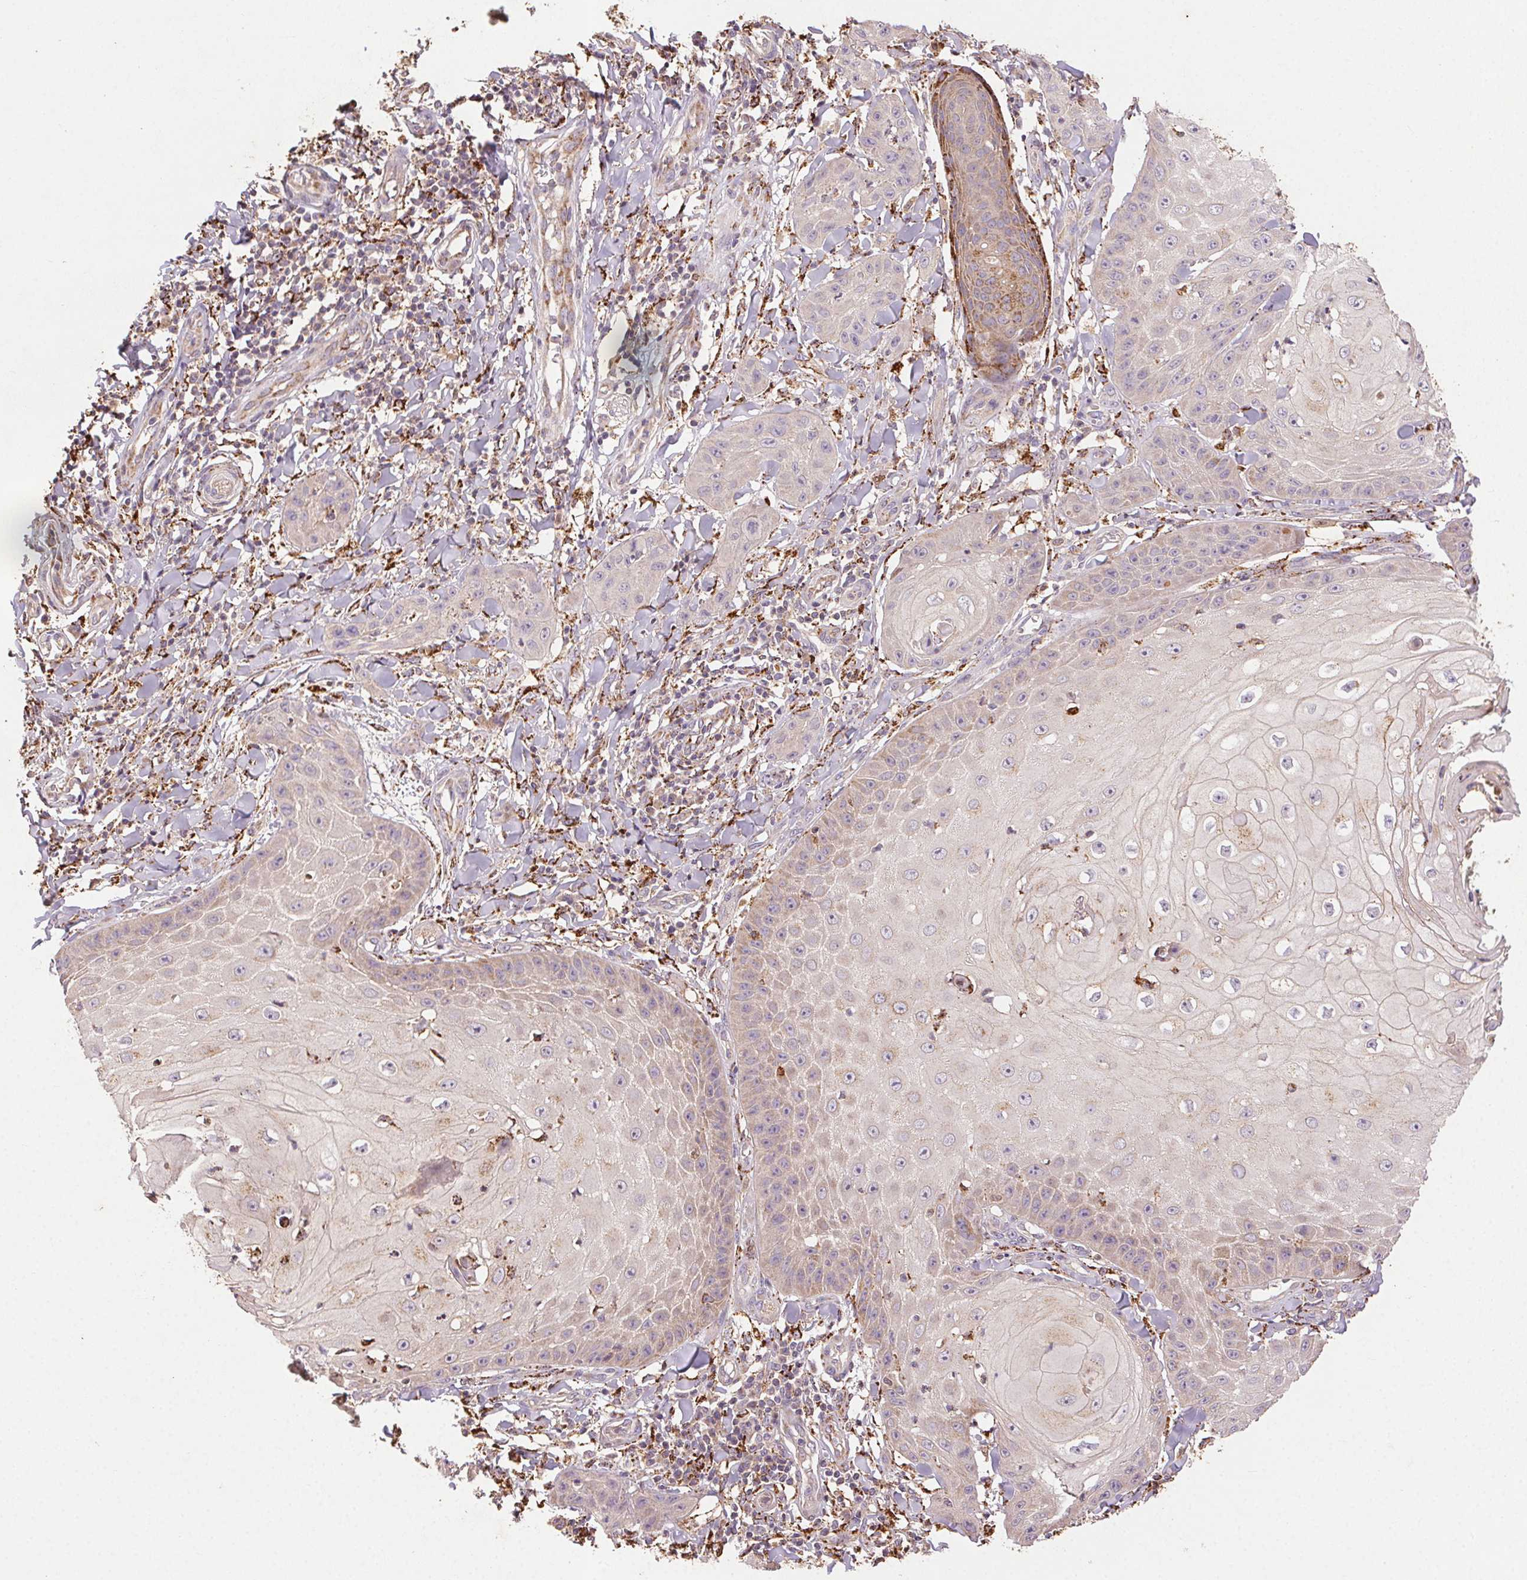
{"staining": {"intensity": "negative", "quantity": "none", "location": "none"}, "tissue": "skin cancer", "cell_type": "Tumor cells", "image_type": "cancer", "snomed": [{"axis": "morphology", "description": "Squamous cell carcinoma, NOS"}, {"axis": "topography", "description": "Skin"}], "caption": "Micrograph shows no protein staining in tumor cells of squamous cell carcinoma (skin) tissue.", "gene": "FNBP1L", "patient": {"sex": "male", "age": 70}}